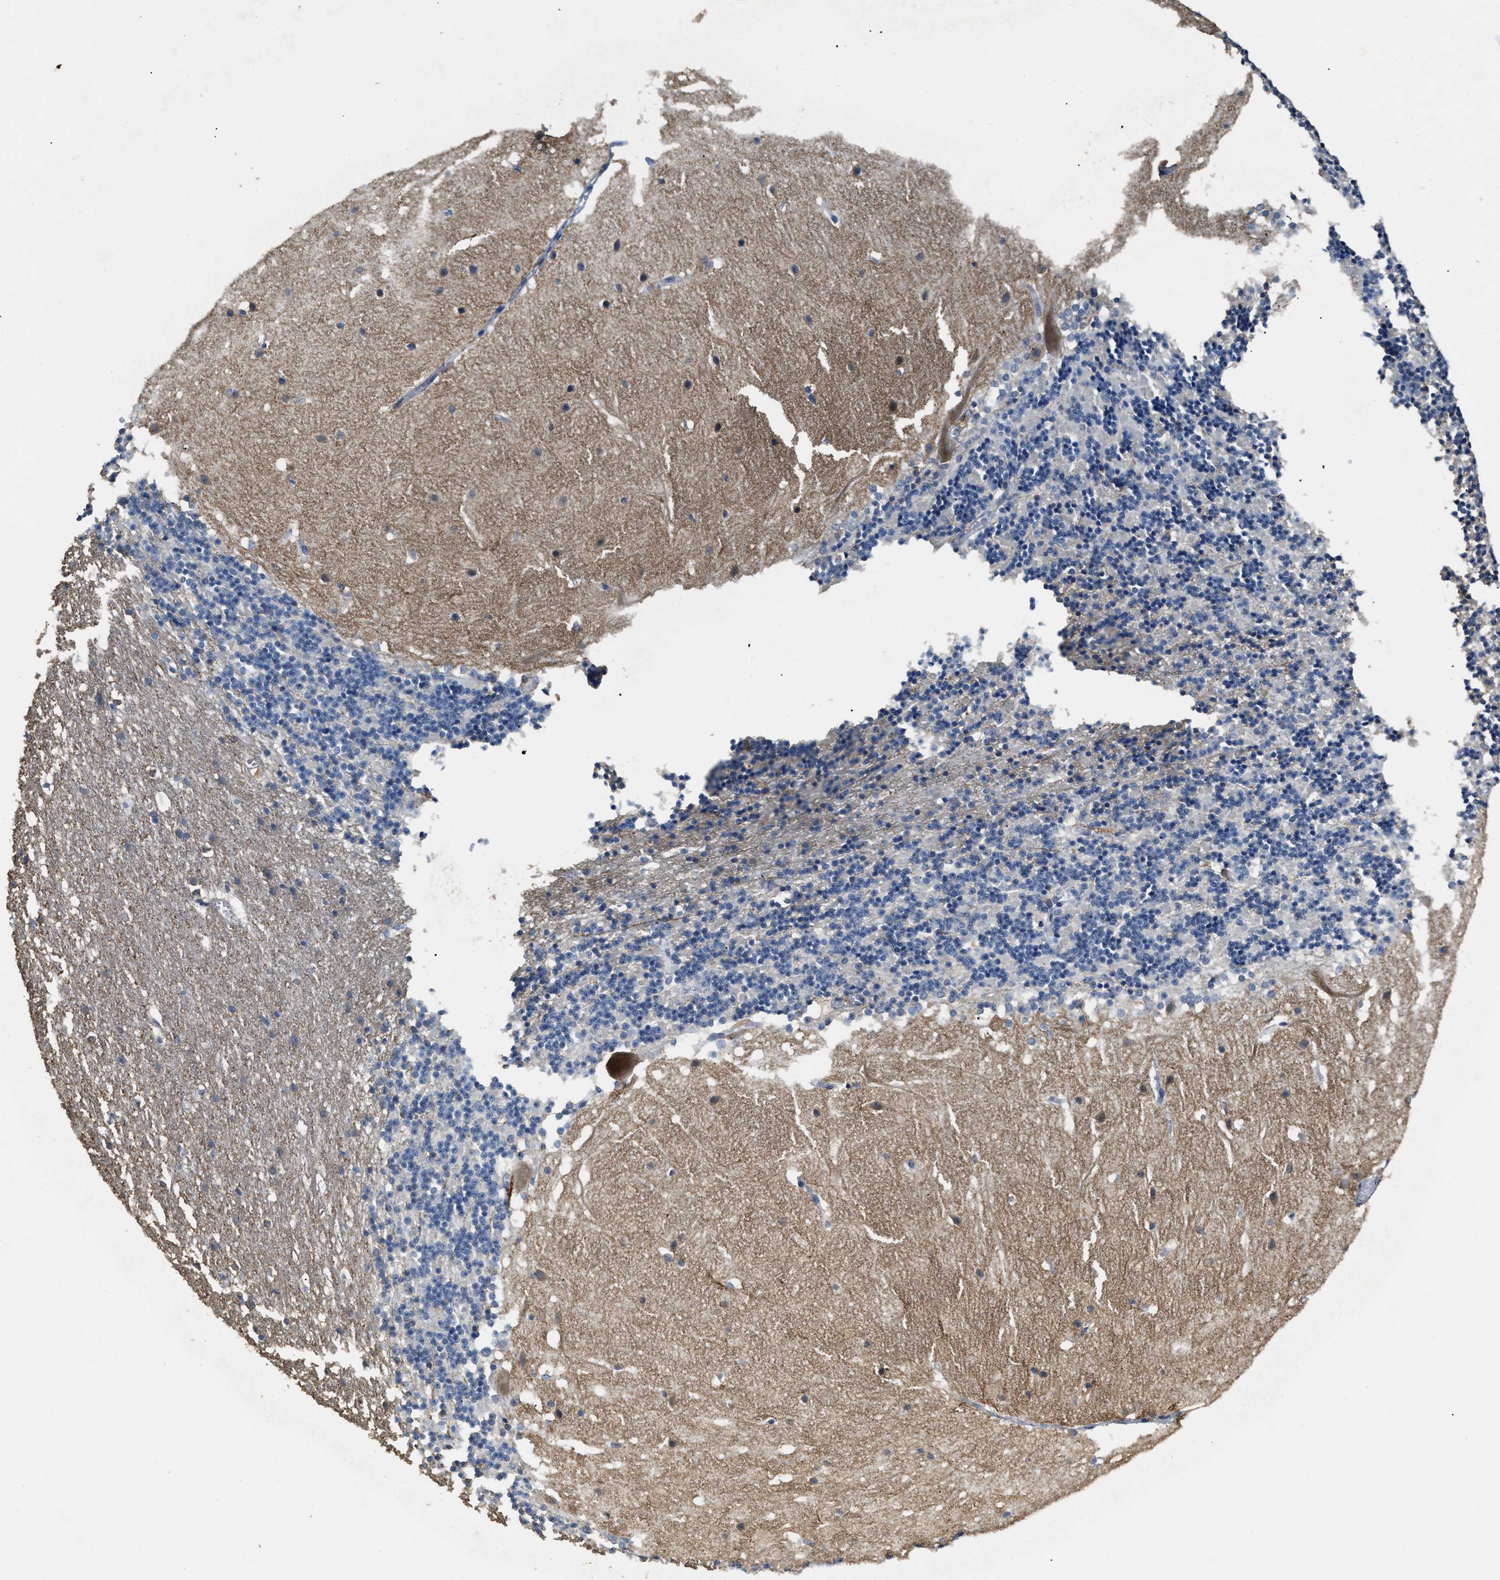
{"staining": {"intensity": "weak", "quantity": "<25%", "location": "cytoplasmic/membranous"}, "tissue": "cerebellum", "cell_type": "Cells in granular layer", "image_type": "normal", "snomed": [{"axis": "morphology", "description": "Normal tissue, NOS"}, {"axis": "topography", "description": "Cerebellum"}], "caption": "Cerebellum stained for a protein using immunohistochemistry exhibits no staining cells in granular layer.", "gene": "GCN1", "patient": {"sex": "female", "age": 19}}